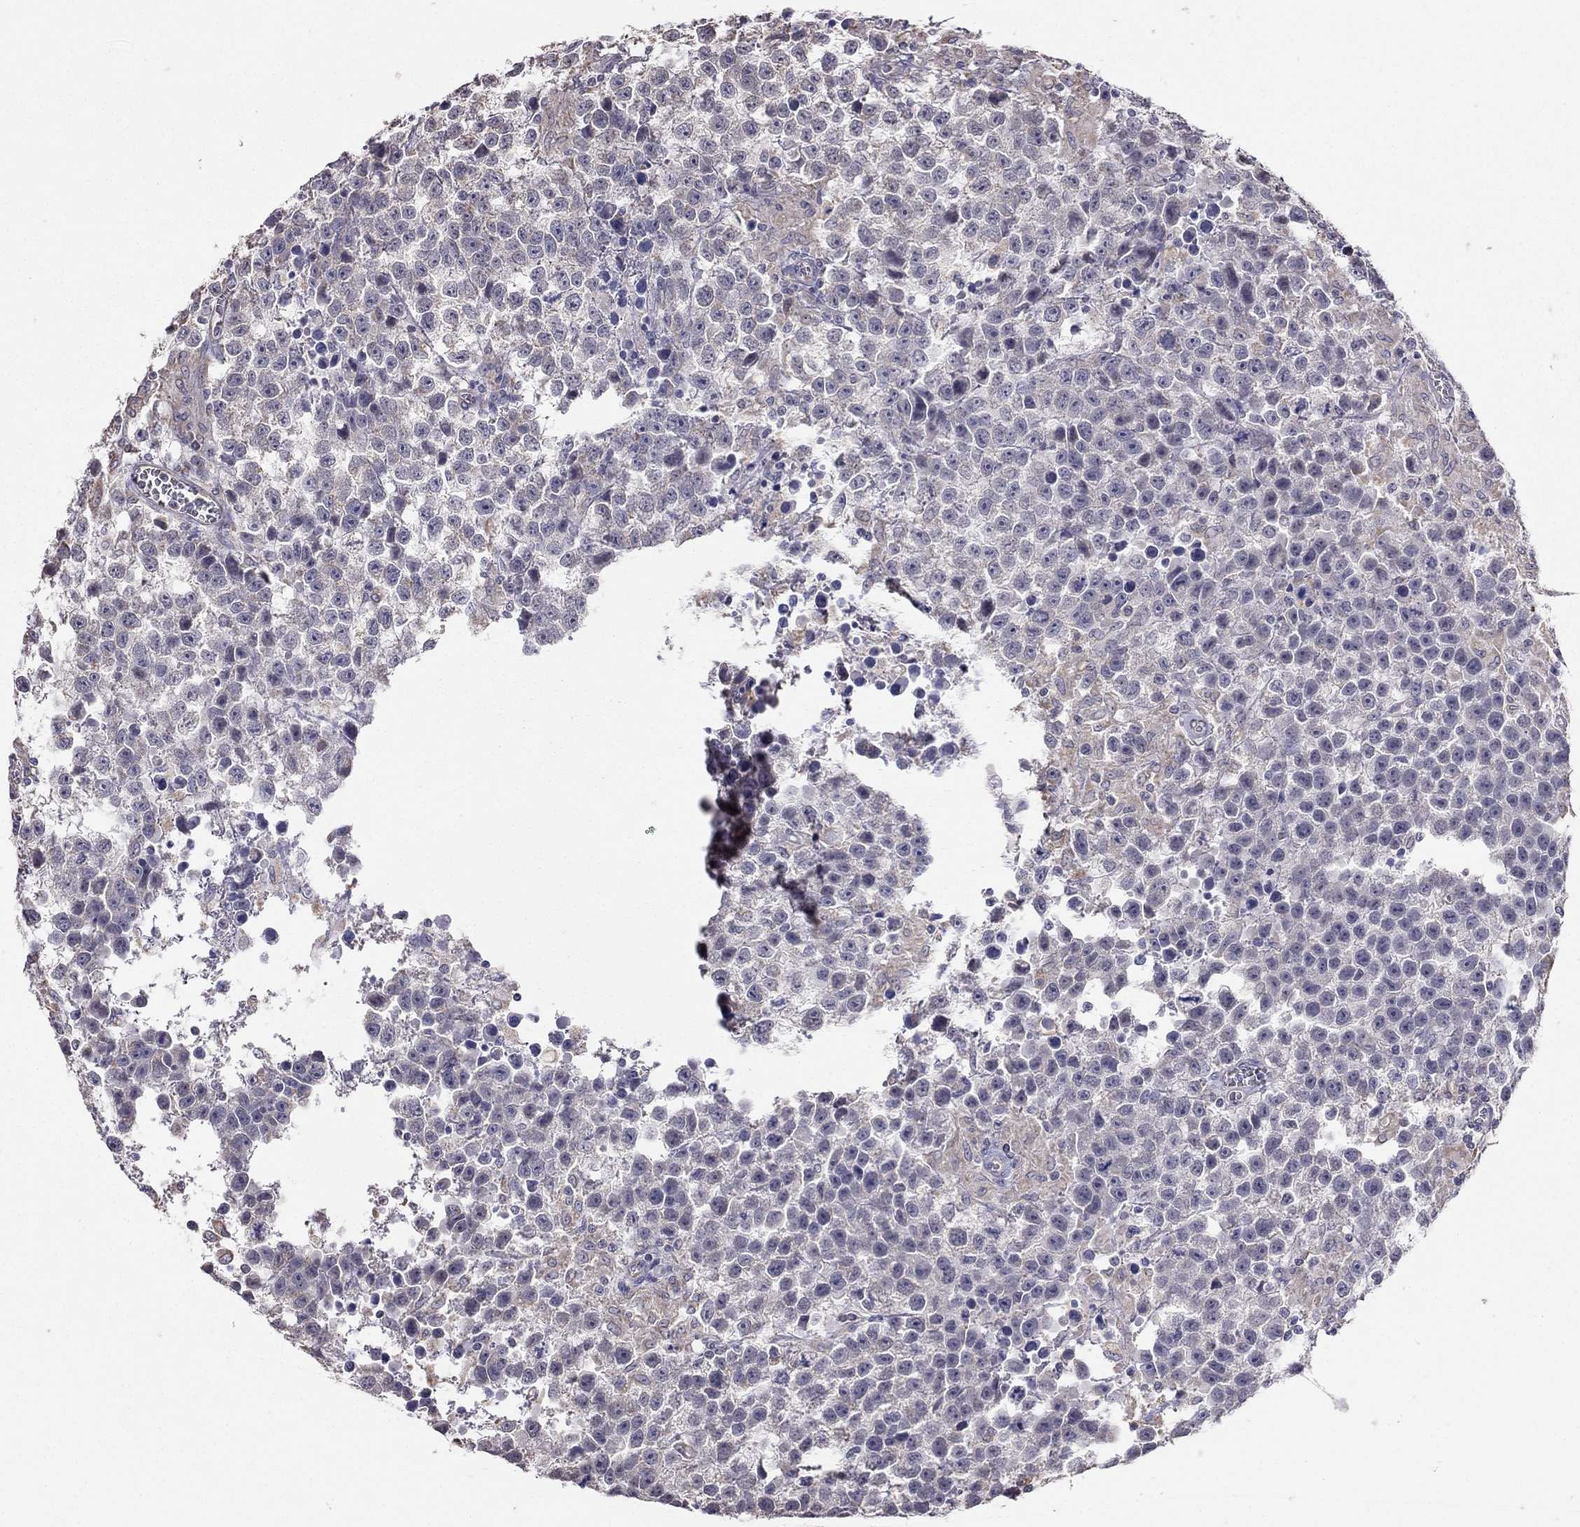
{"staining": {"intensity": "negative", "quantity": "none", "location": "none"}, "tissue": "testis cancer", "cell_type": "Tumor cells", "image_type": "cancer", "snomed": [{"axis": "morphology", "description": "Seminoma, NOS"}, {"axis": "topography", "description": "Testis"}], "caption": "DAB immunohistochemical staining of human seminoma (testis) displays no significant positivity in tumor cells.", "gene": "LRIT3", "patient": {"sex": "male", "age": 43}}